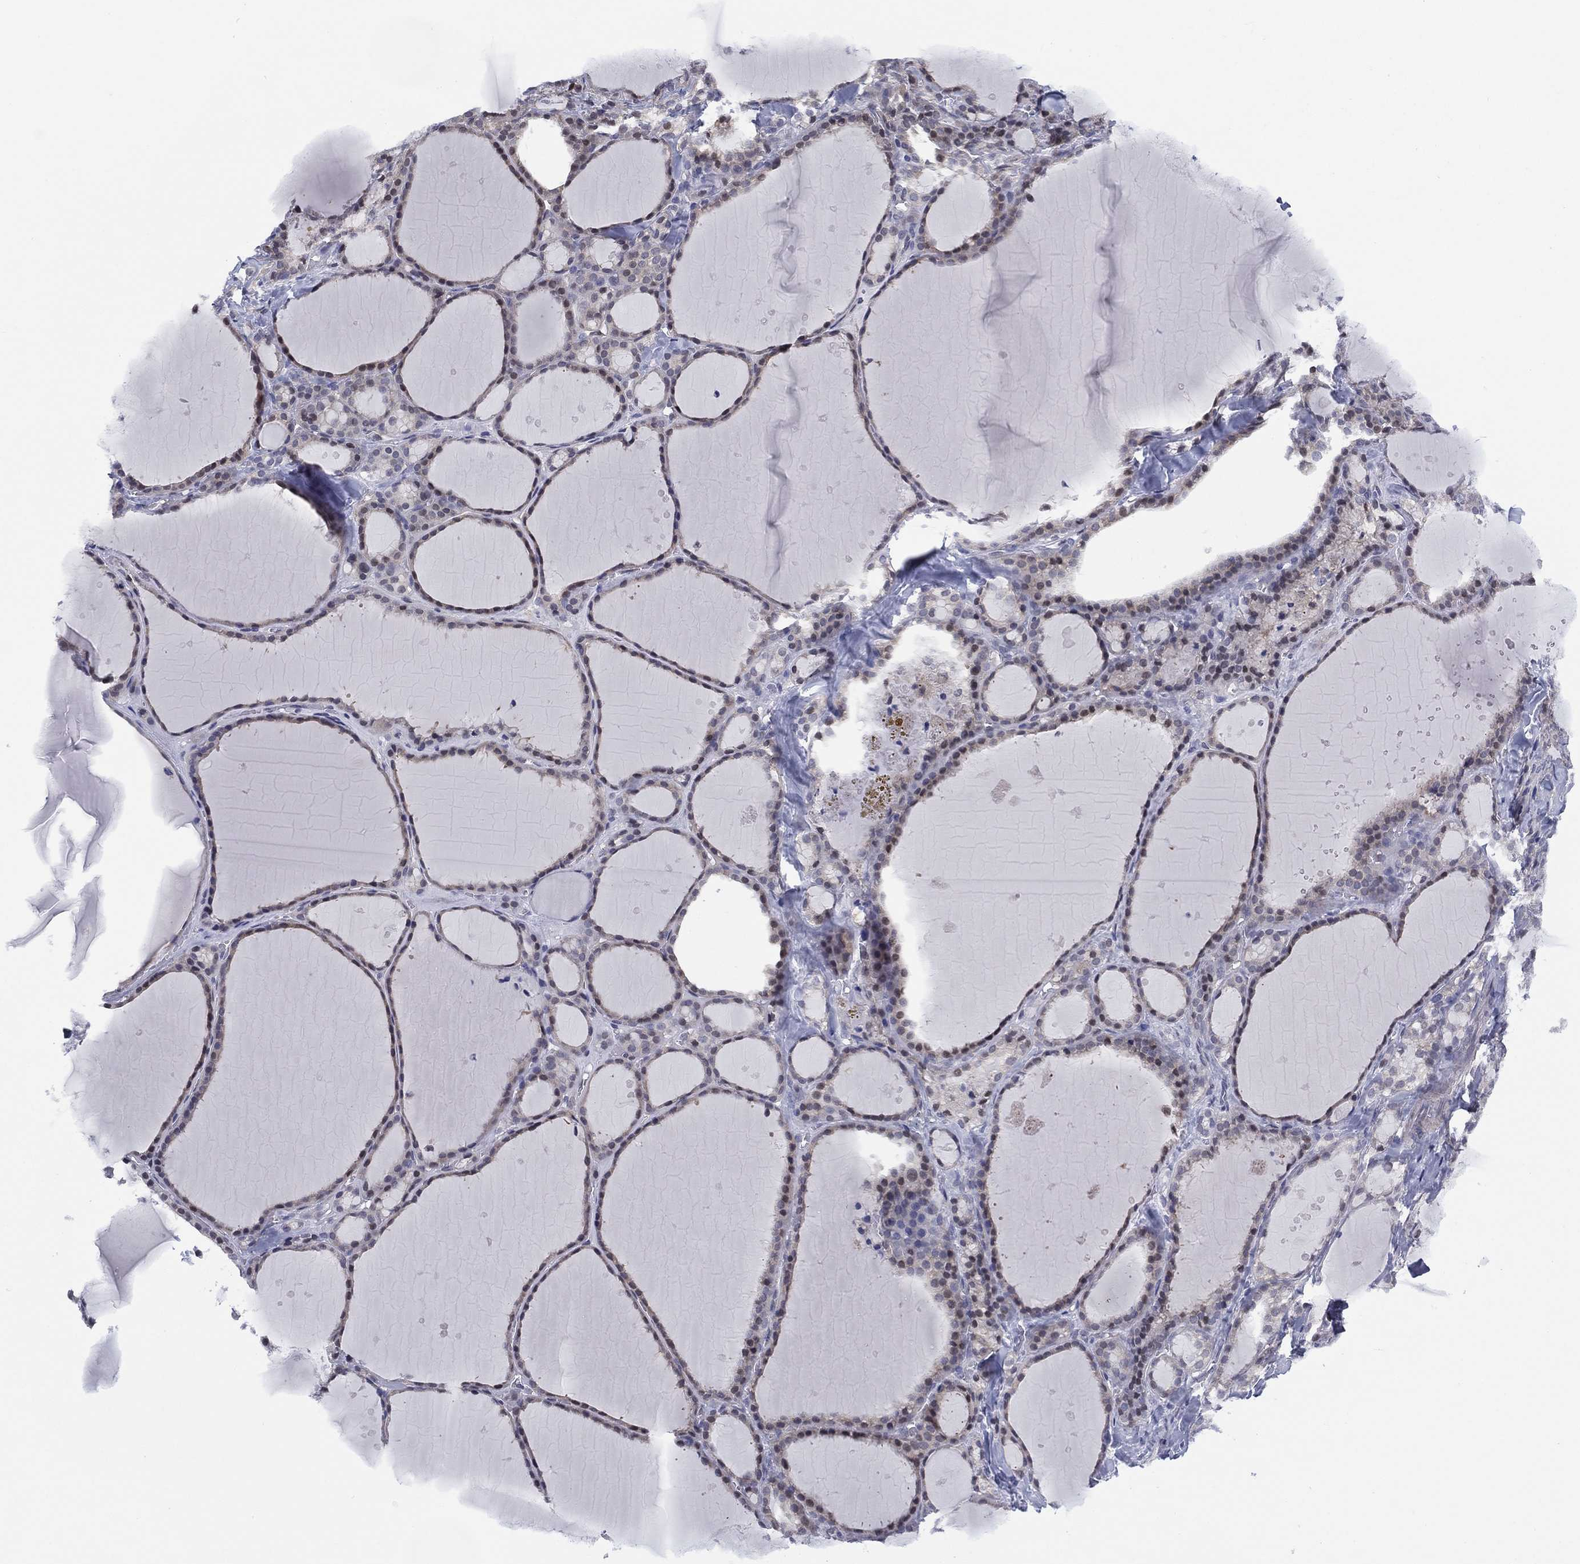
{"staining": {"intensity": "moderate", "quantity": "<25%", "location": "nuclear"}, "tissue": "thyroid gland", "cell_type": "Glandular cells", "image_type": "normal", "snomed": [{"axis": "morphology", "description": "Normal tissue, NOS"}, {"axis": "topography", "description": "Thyroid gland"}], "caption": "Human thyroid gland stained for a protein (brown) exhibits moderate nuclear positive positivity in approximately <25% of glandular cells.", "gene": "SLC4A4", "patient": {"sex": "male", "age": 68}}